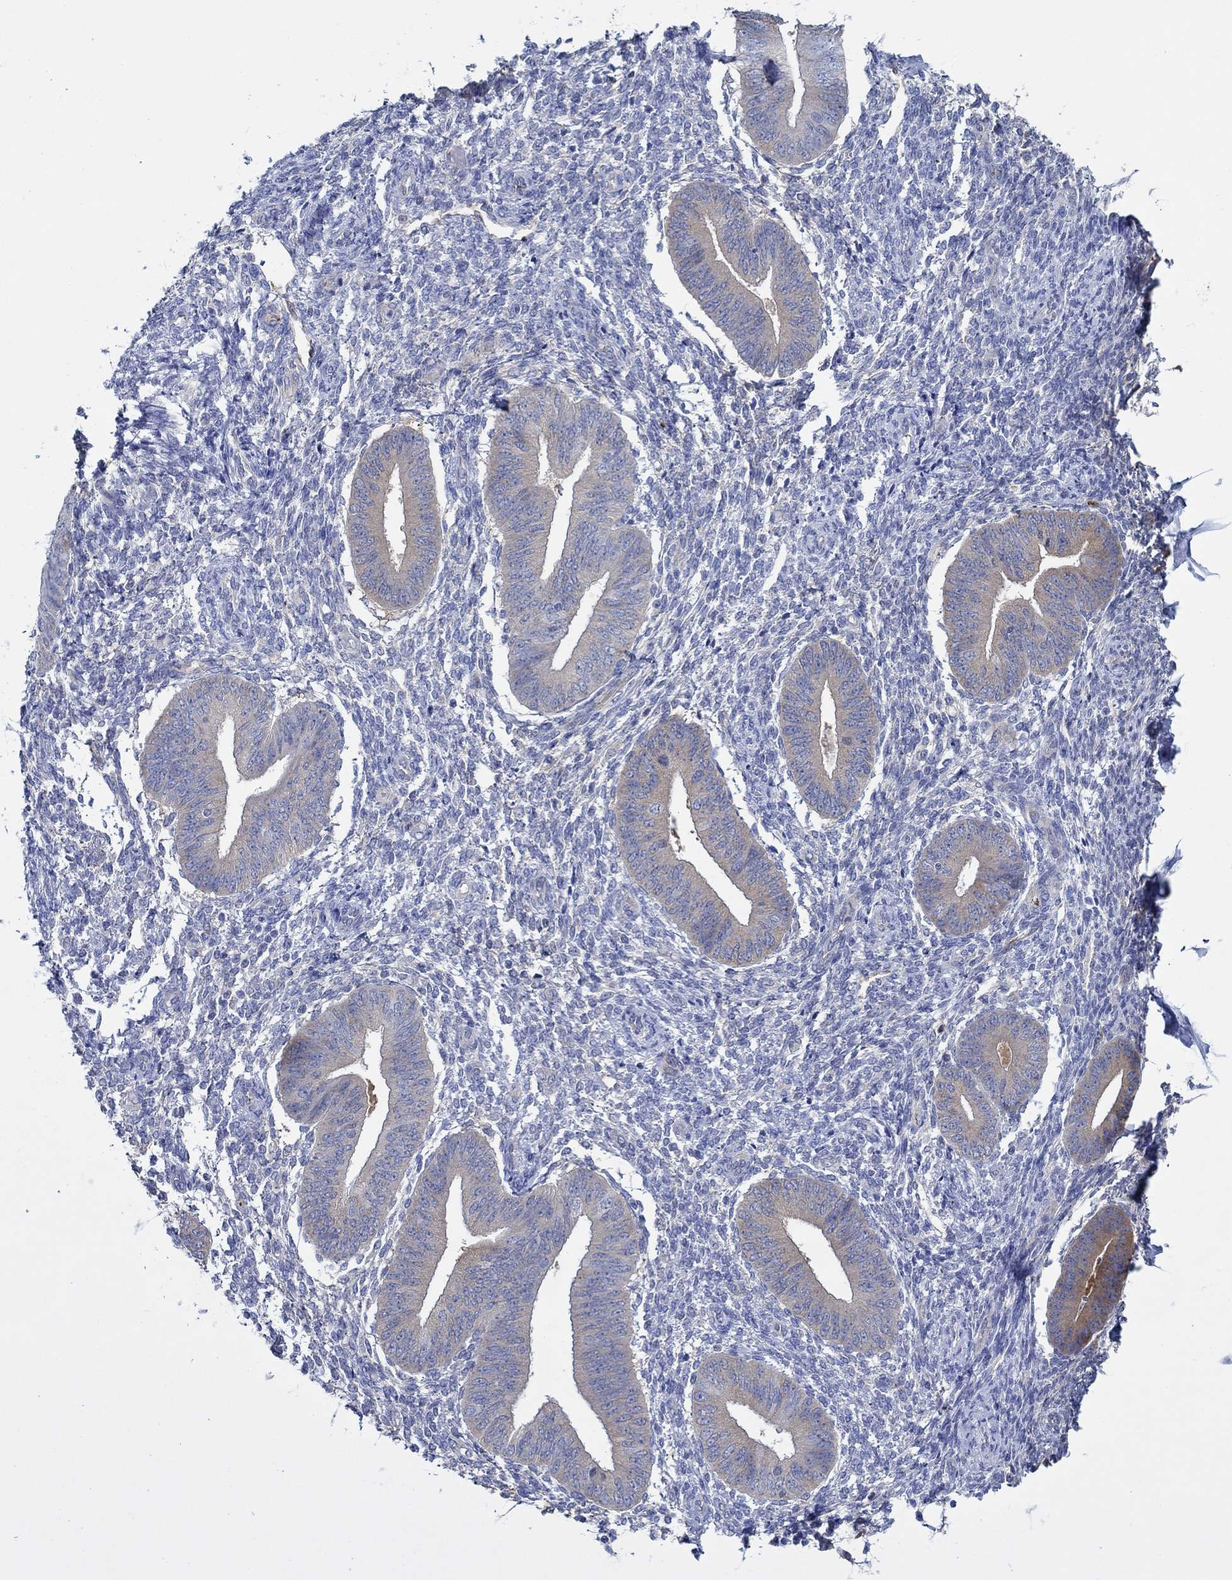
{"staining": {"intensity": "negative", "quantity": "none", "location": "none"}, "tissue": "endometrium", "cell_type": "Cells in endometrial stroma", "image_type": "normal", "snomed": [{"axis": "morphology", "description": "Normal tissue, NOS"}, {"axis": "topography", "description": "Endometrium"}], "caption": "Immunohistochemical staining of benign endometrium reveals no significant positivity in cells in endometrial stroma.", "gene": "SLC27A3", "patient": {"sex": "female", "age": 47}}